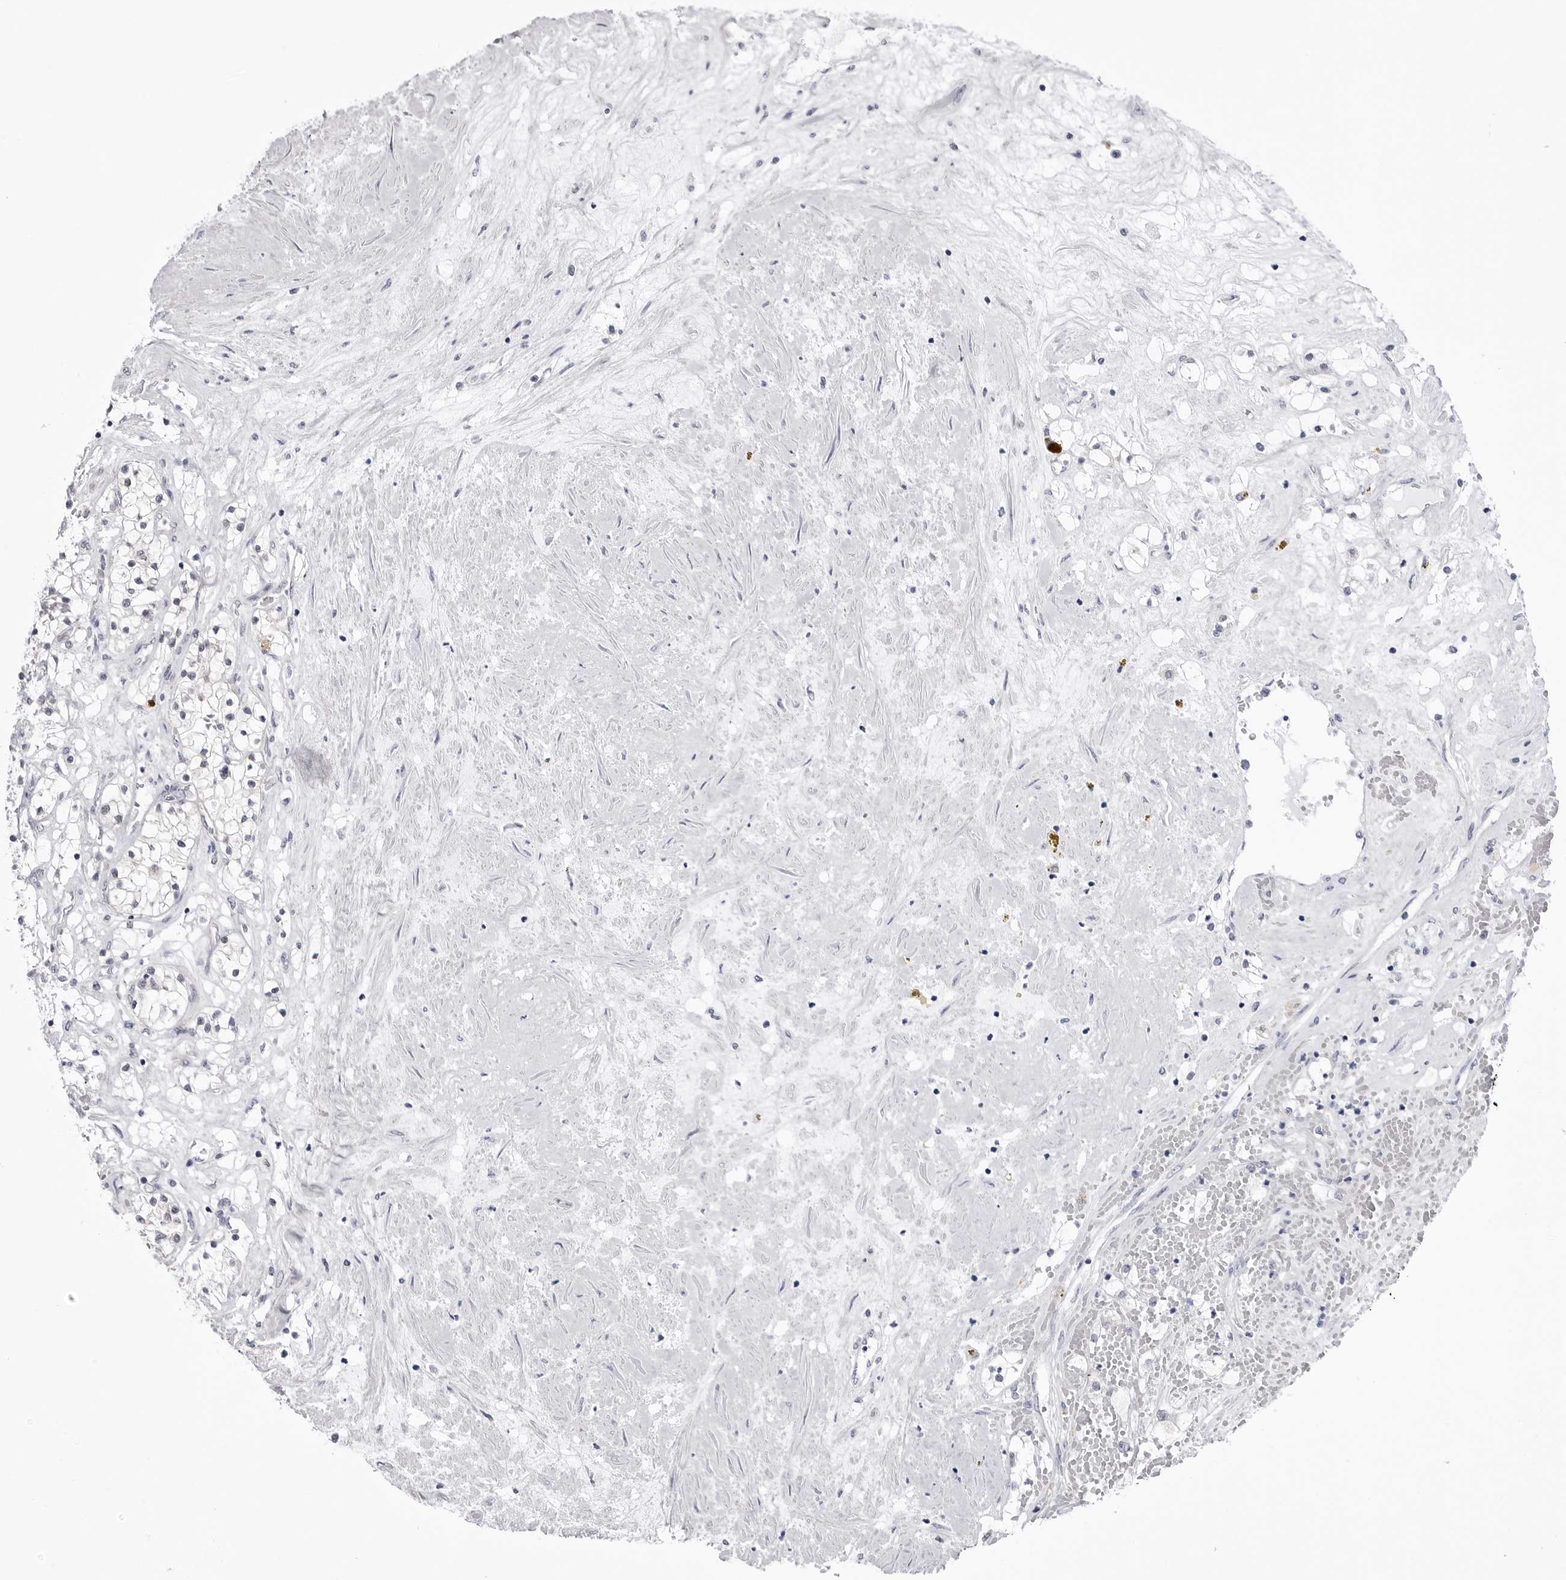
{"staining": {"intensity": "negative", "quantity": "none", "location": "none"}, "tissue": "renal cancer", "cell_type": "Tumor cells", "image_type": "cancer", "snomed": [{"axis": "morphology", "description": "Normal tissue, NOS"}, {"axis": "morphology", "description": "Adenocarcinoma, NOS"}, {"axis": "topography", "description": "Kidney"}], "caption": "IHC of human renal adenocarcinoma shows no staining in tumor cells.", "gene": "FH", "patient": {"sex": "male", "age": 68}}